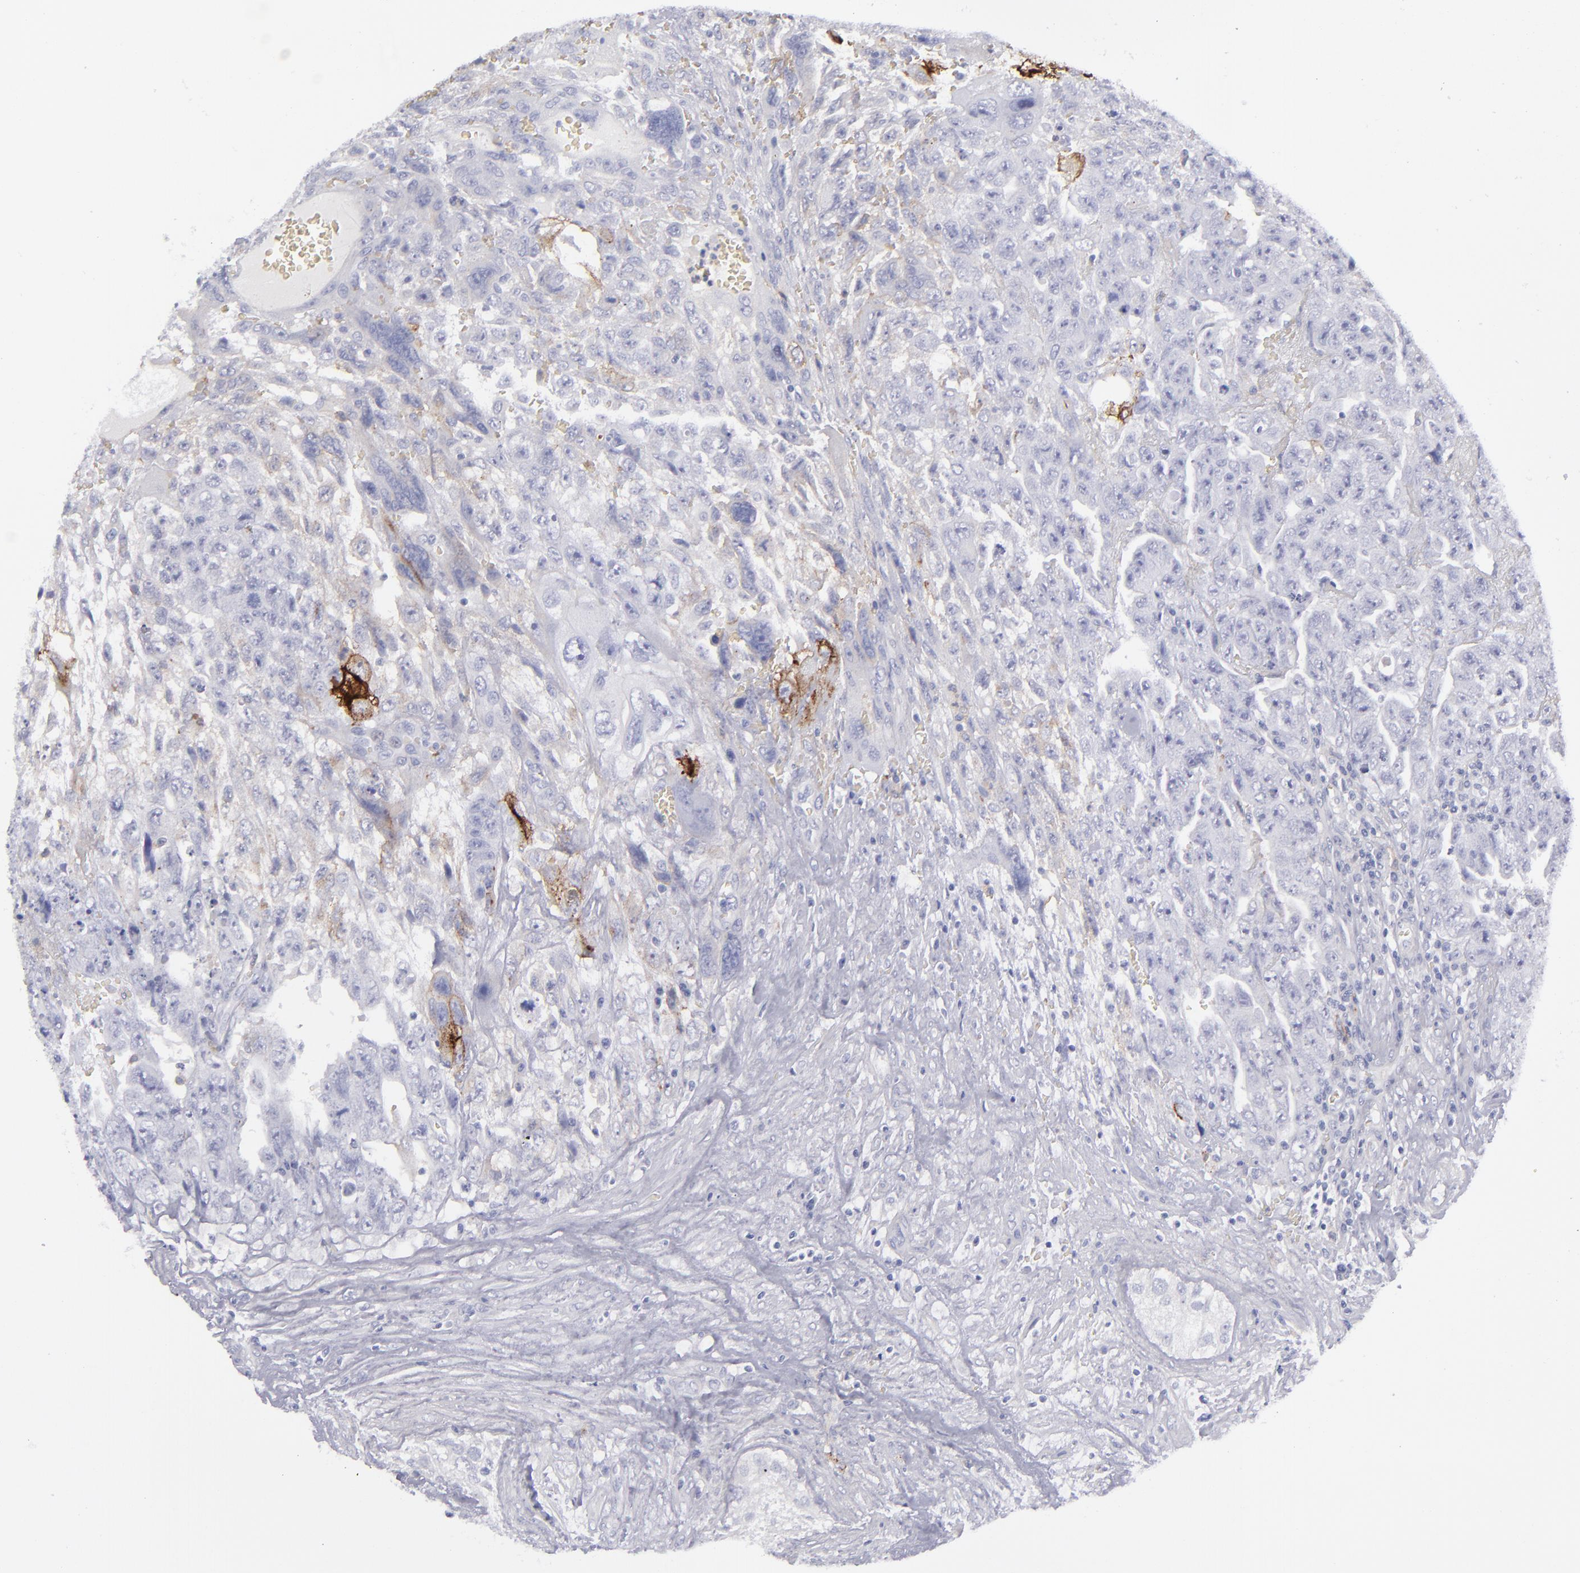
{"staining": {"intensity": "negative", "quantity": "none", "location": "none"}, "tissue": "testis cancer", "cell_type": "Tumor cells", "image_type": "cancer", "snomed": [{"axis": "morphology", "description": "Carcinoma, Embryonal, NOS"}, {"axis": "topography", "description": "Testis"}], "caption": "There is no significant staining in tumor cells of embryonal carcinoma (testis).", "gene": "ANPEP", "patient": {"sex": "male", "age": 28}}